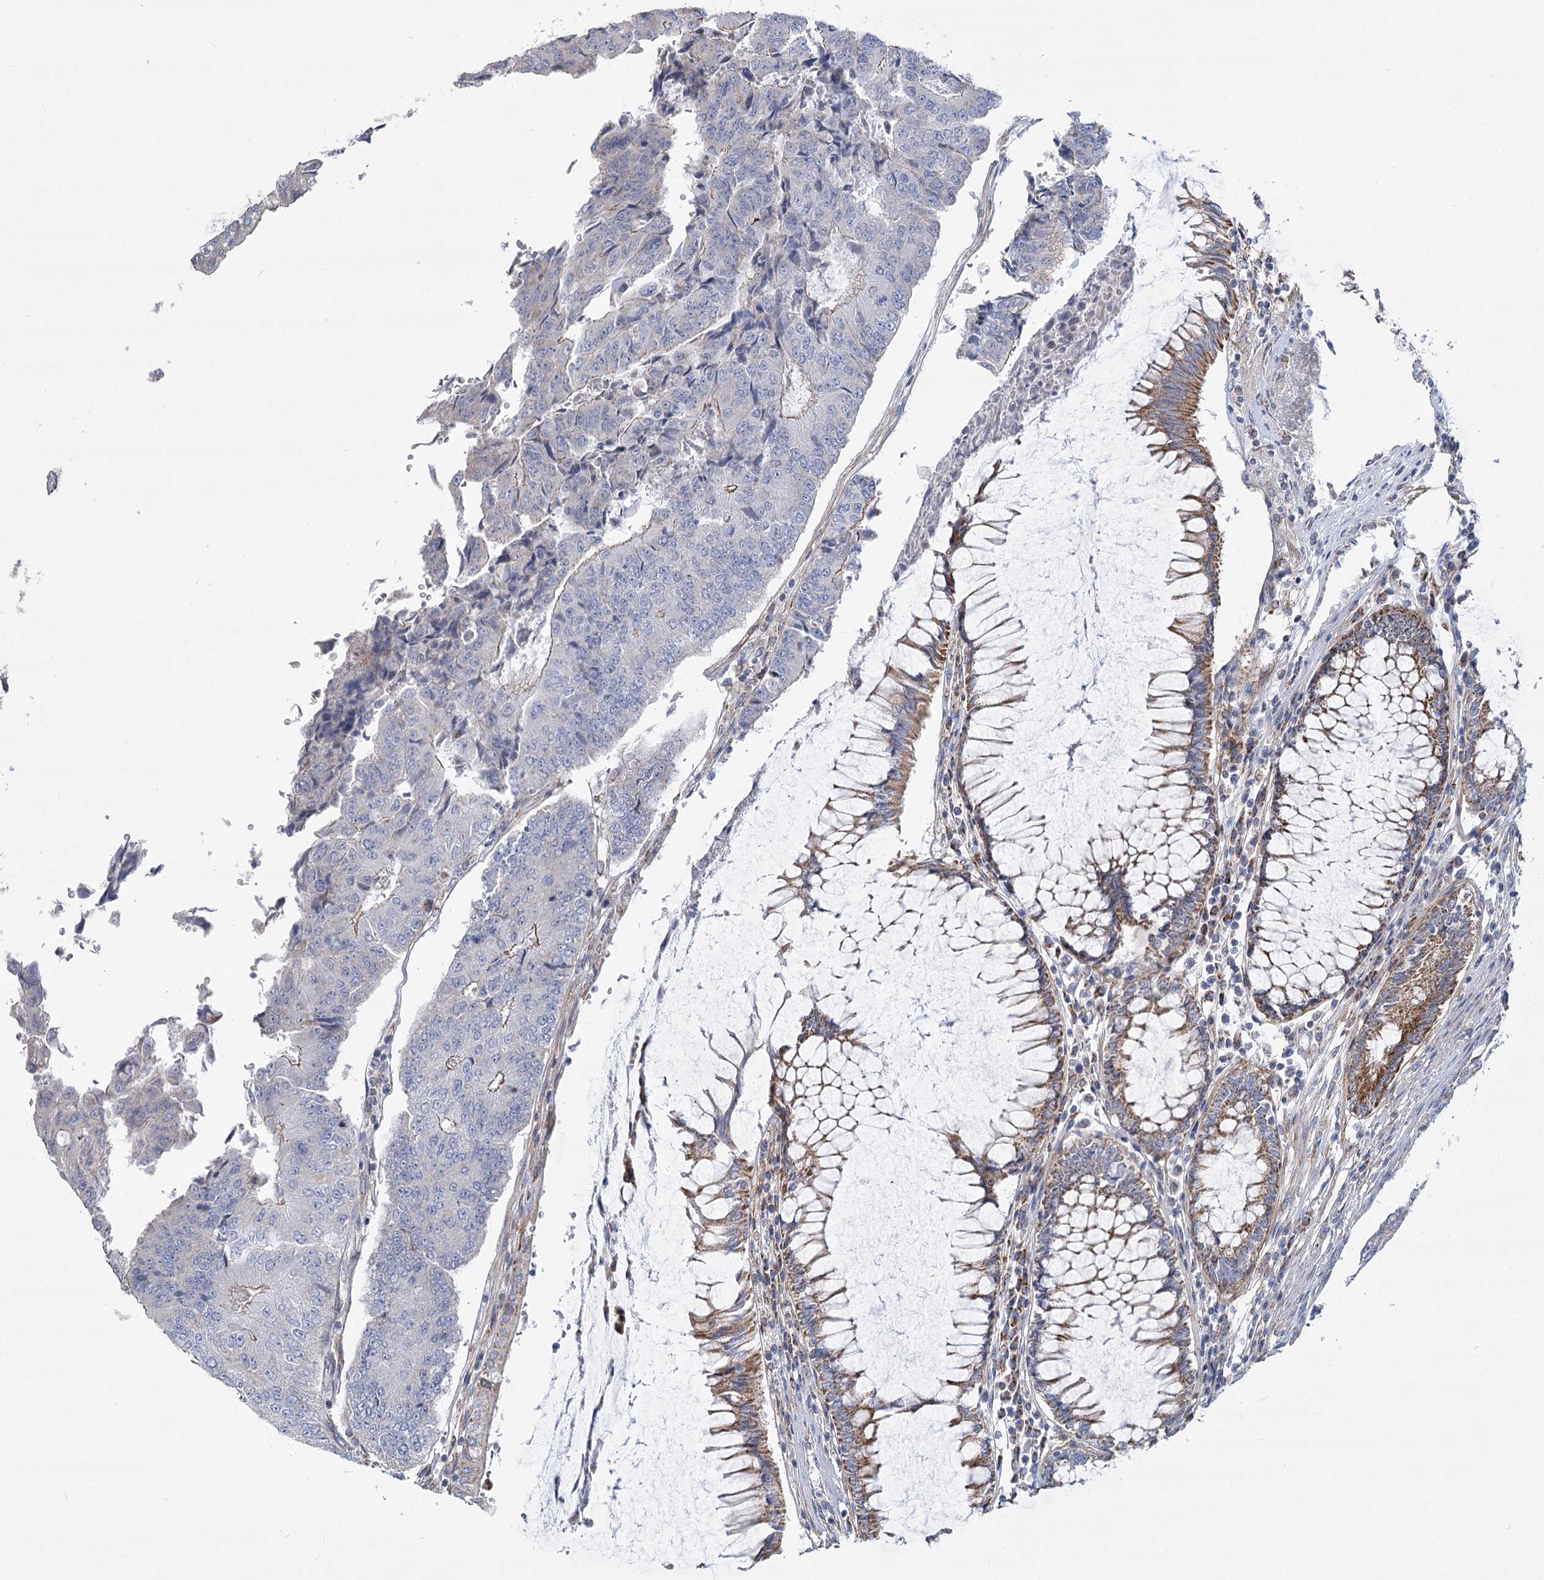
{"staining": {"intensity": "weak", "quantity": "<25%", "location": "cytoplasmic/membranous"}, "tissue": "colorectal cancer", "cell_type": "Tumor cells", "image_type": "cancer", "snomed": [{"axis": "morphology", "description": "Adenocarcinoma, NOS"}, {"axis": "topography", "description": "Colon"}], "caption": "IHC of colorectal cancer (adenocarcinoma) shows no expression in tumor cells.", "gene": "SNX7", "patient": {"sex": "female", "age": 67}}